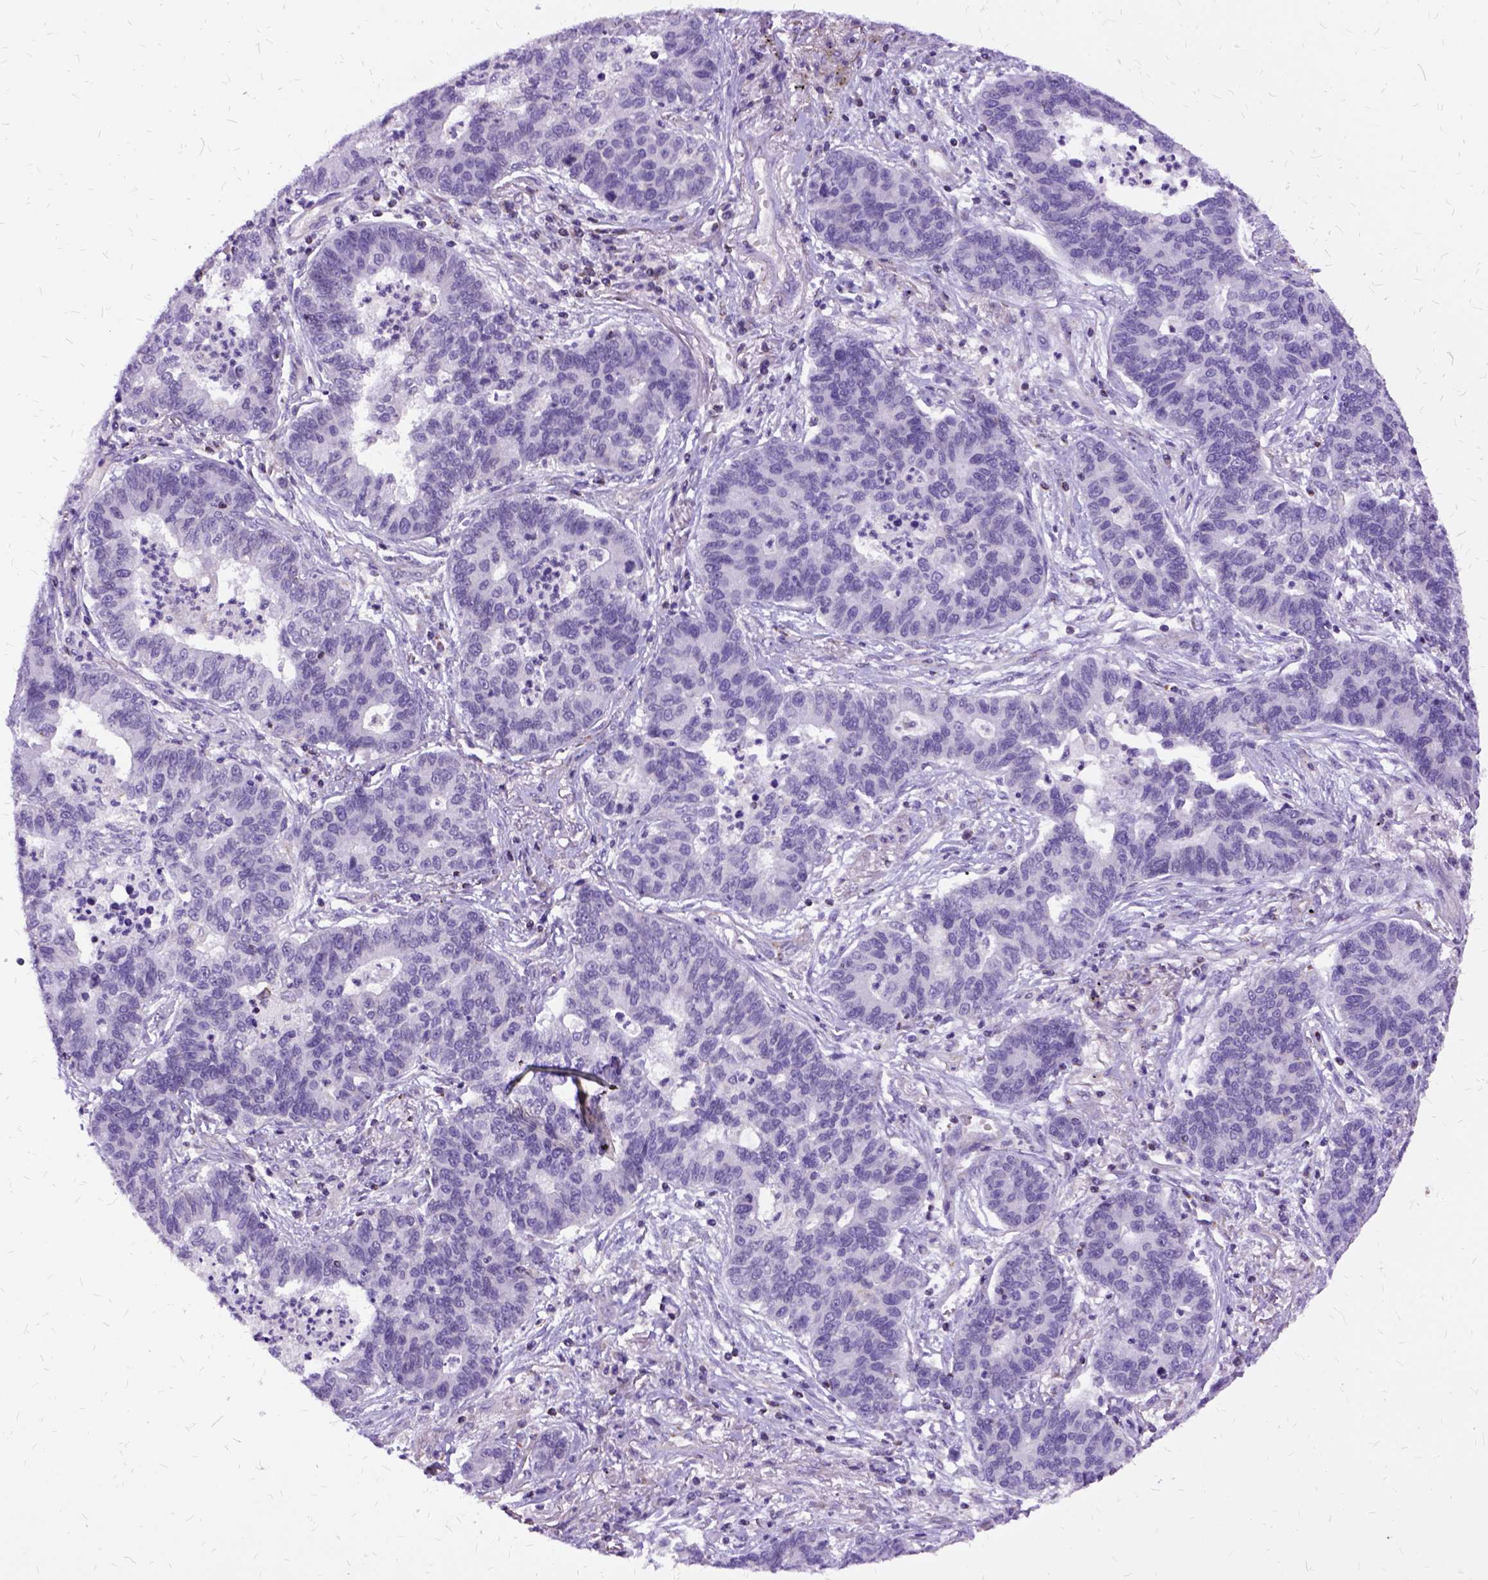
{"staining": {"intensity": "negative", "quantity": "none", "location": "none"}, "tissue": "lung cancer", "cell_type": "Tumor cells", "image_type": "cancer", "snomed": [{"axis": "morphology", "description": "Adenocarcinoma, NOS"}, {"axis": "topography", "description": "Lung"}], "caption": "This is an immunohistochemistry (IHC) photomicrograph of lung cancer. There is no expression in tumor cells.", "gene": "OXCT1", "patient": {"sex": "female", "age": 57}}